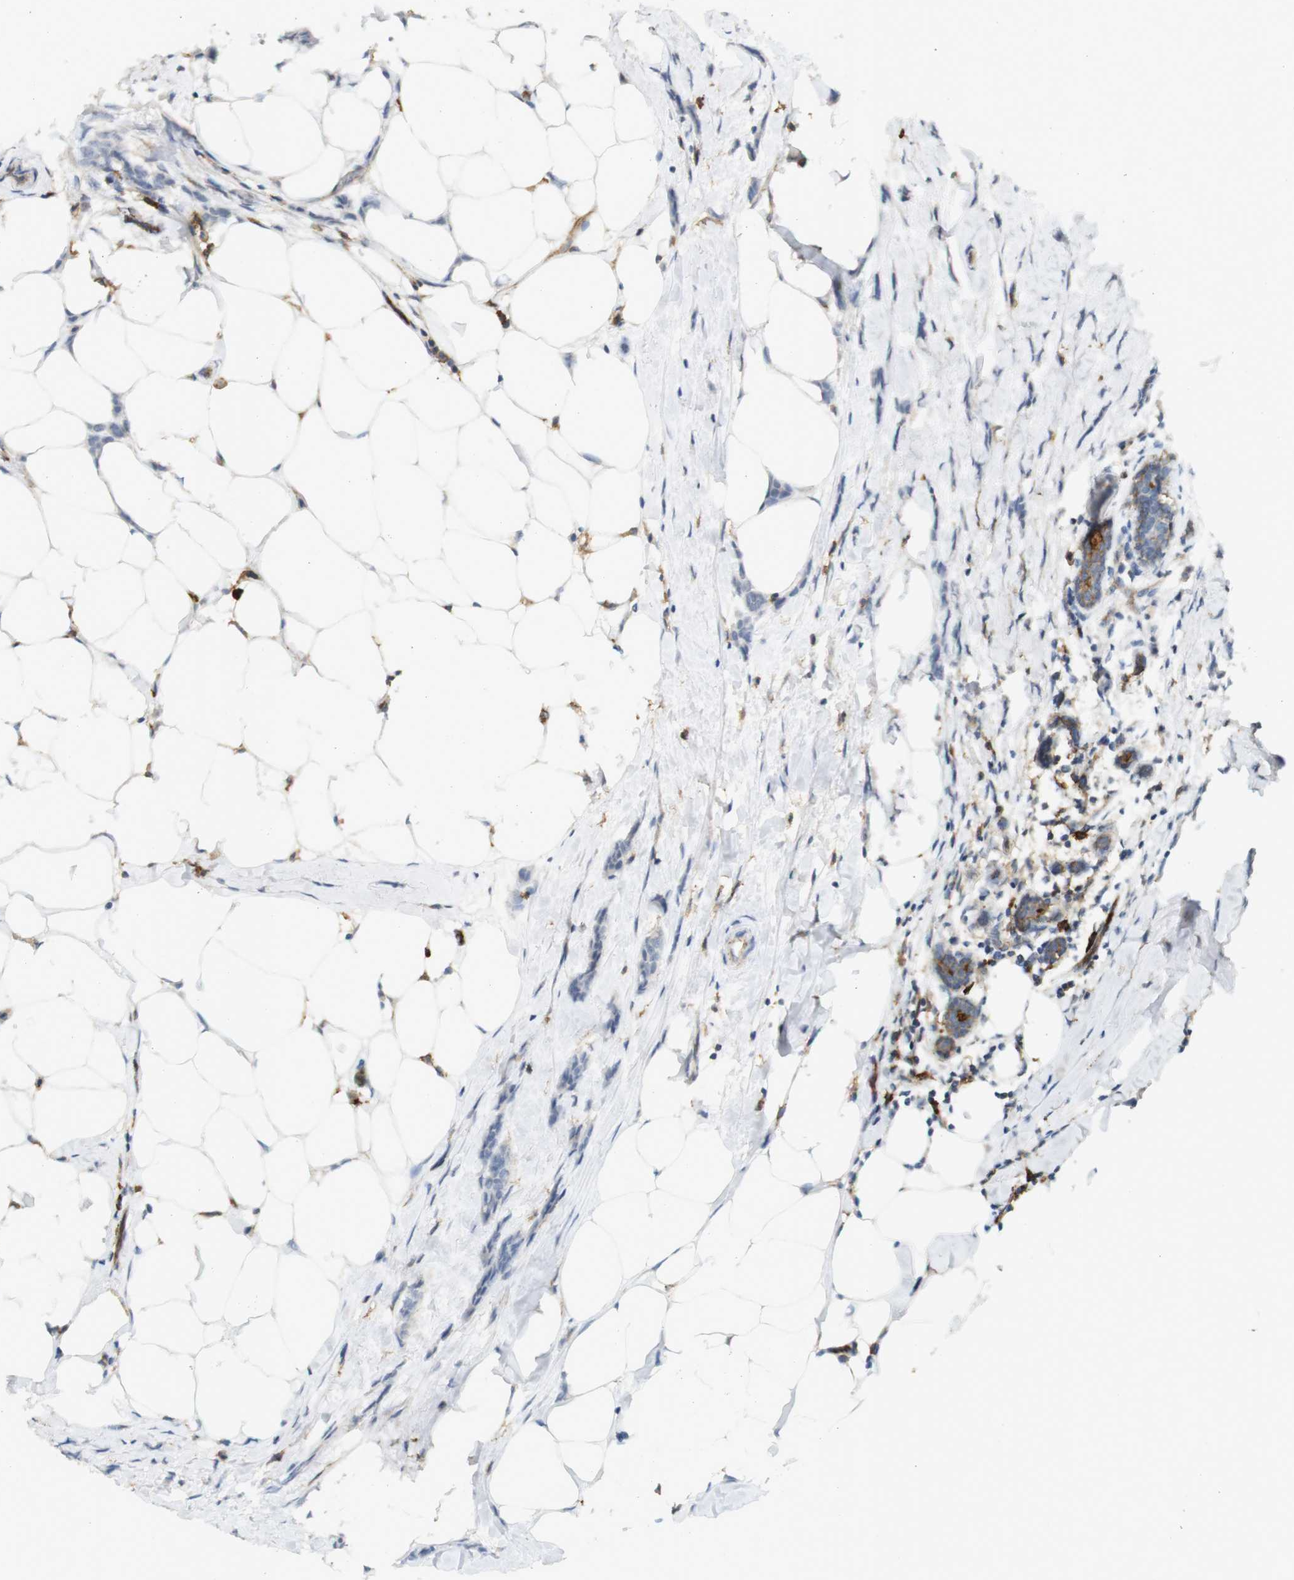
{"staining": {"intensity": "negative", "quantity": "none", "location": "none"}, "tissue": "breast cancer", "cell_type": "Tumor cells", "image_type": "cancer", "snomed": [{"axis": "morphology", "description": "Lobular carcinoma, in situ"}, {"axis": "morphology", "description": "Lobular carcinoma"}, {"axis": "topography", "description": "Breast"}], "caption": "DAB (3,3'-diaminobenzidine) immunohistochemical staining of breast cancer displays no significant positivity in tumor cells.", "gene": "SIRPA", "patient": {"sex": "female", "age": 41}}